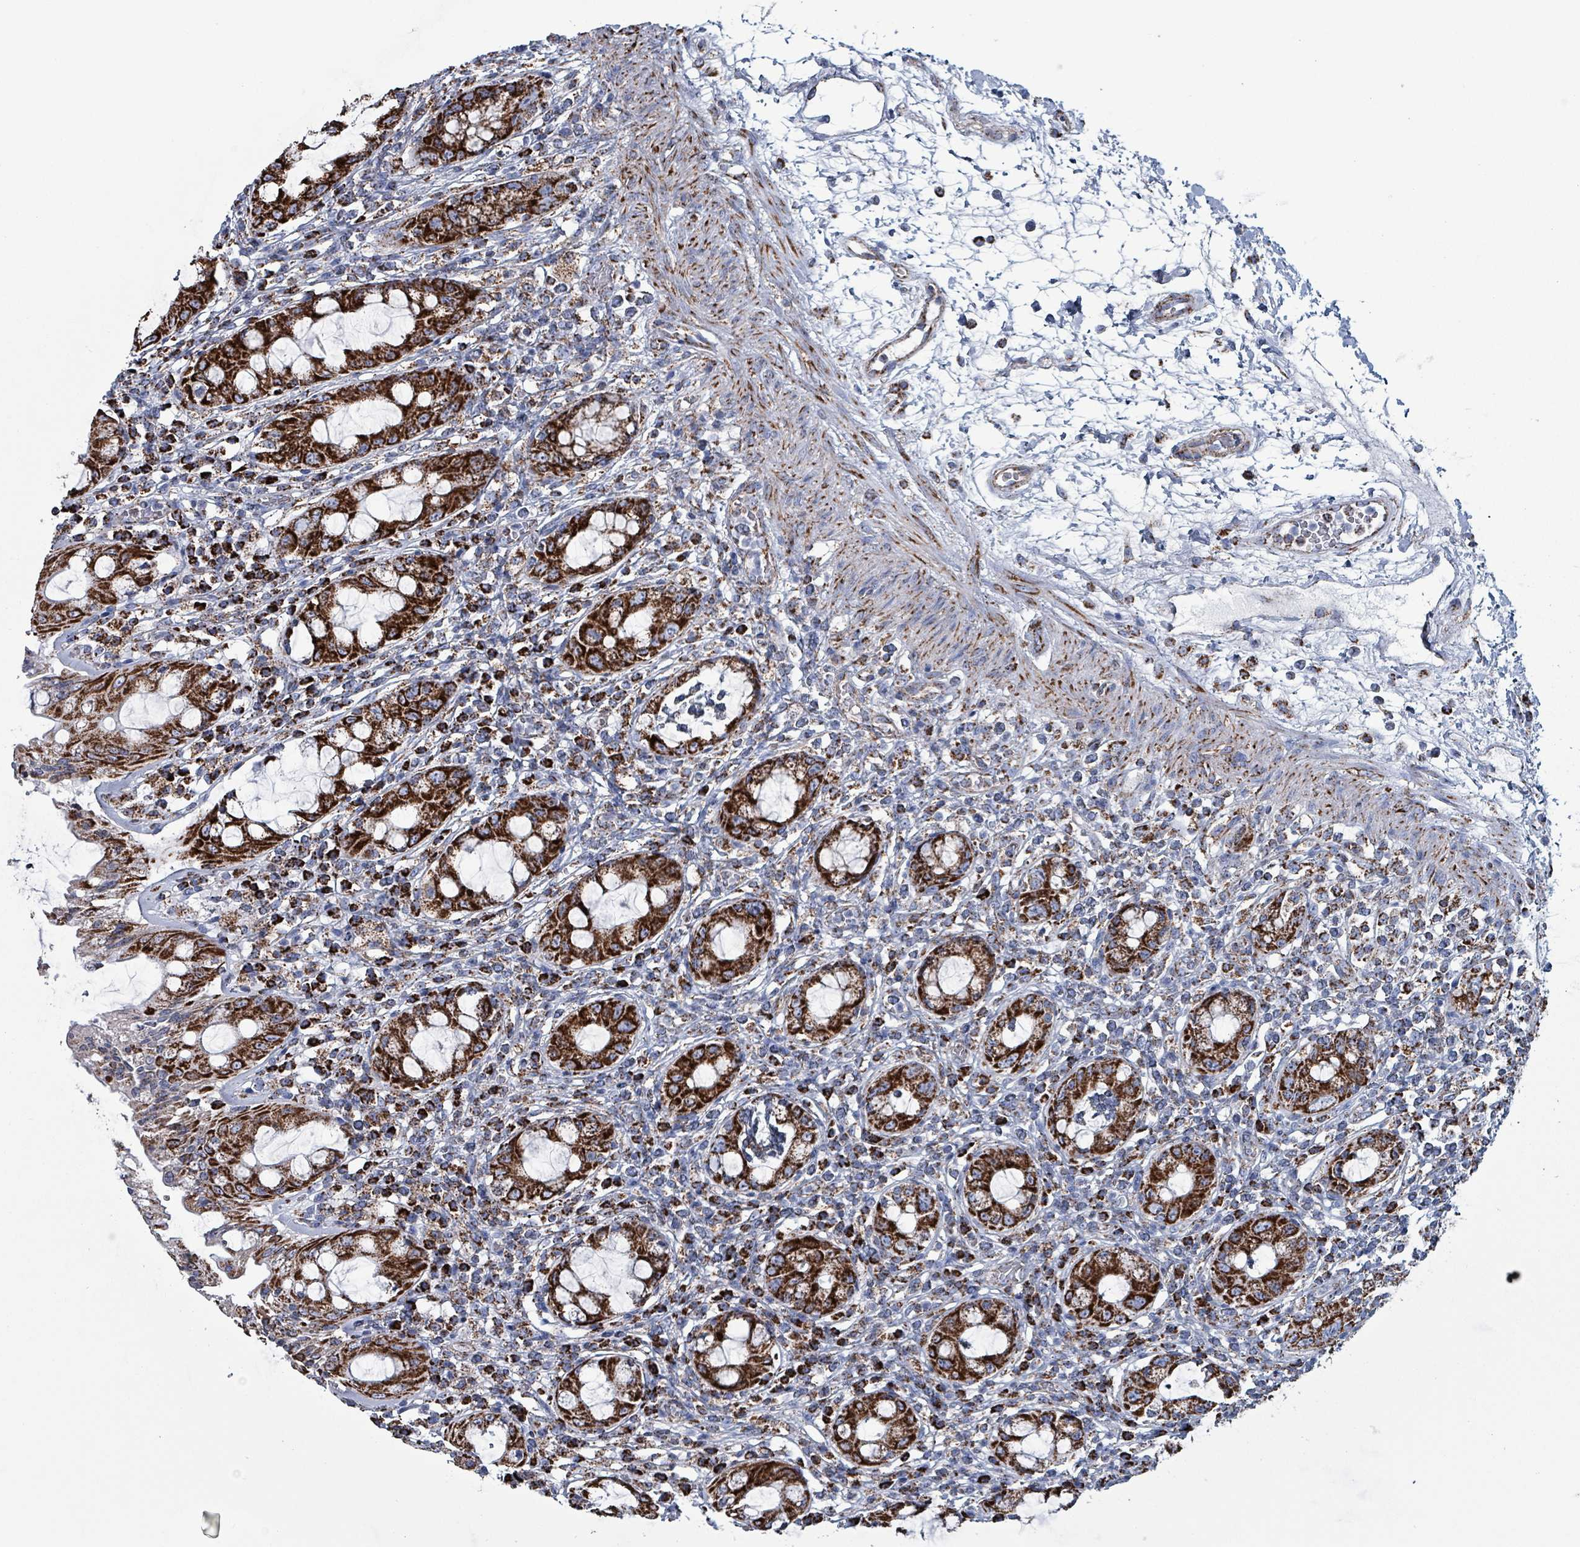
{"staining": {"intensity": "strong", "quantity": ">75%", "location": "cytoplasmic/membranous"}, "tissue": "rectum", "cell_type": "Glandular cells", "image_type": "normal", "snomed": [{"axis": "morphology", "description": "Normal tissue, NOS"}, {"axis": "topography", "description": "Rectum"}], "caption": "The histopathology image displays immunohistochemical staining of benign rectum. There is strong cytoplasmic/membranous staining is appreciated in about >75% of glandular cells.", "gene": "IDH3B", "patient": {"sex": "female", "age": 57}}